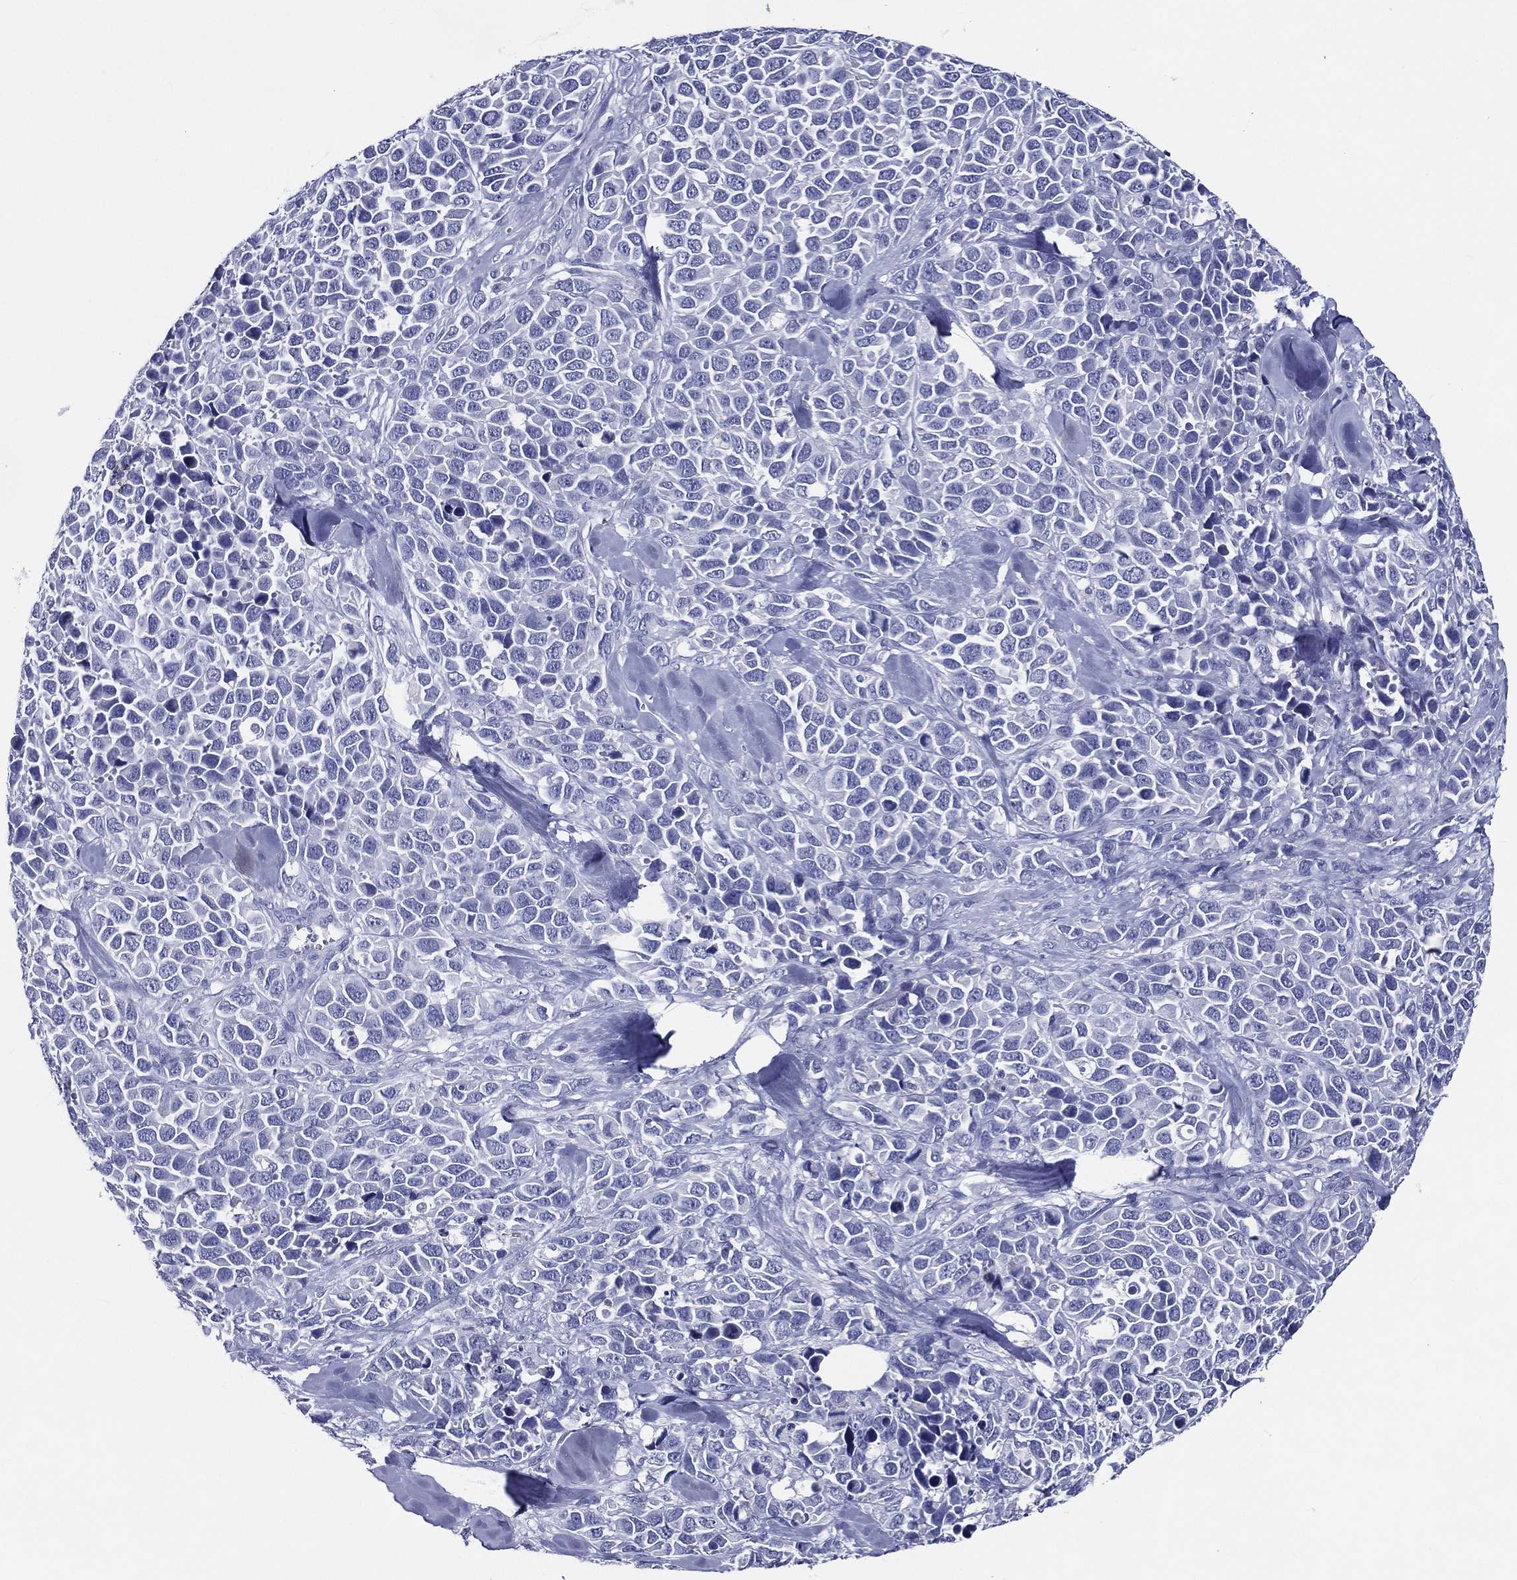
{"staining": {"intensity": "negative", "quantity": "none", "location": "none"}, "tissue": "melanoma", "cell_type": "Tumor cells", "image_type": "cancer", "snomed": [{"axis": "morphology", "description": "Malignant melanoma, Metastatic site"}, {"axis": "topography", "description": "Skin"}], "caption": "High magnification brightfield microscopy of melanoma stained with DAB (brown) and counterstained with hematoxylin (blue): tumor cells show no significant expression.", "gene": "ACE2", "patient": {"sex": "male", "age": 84}}